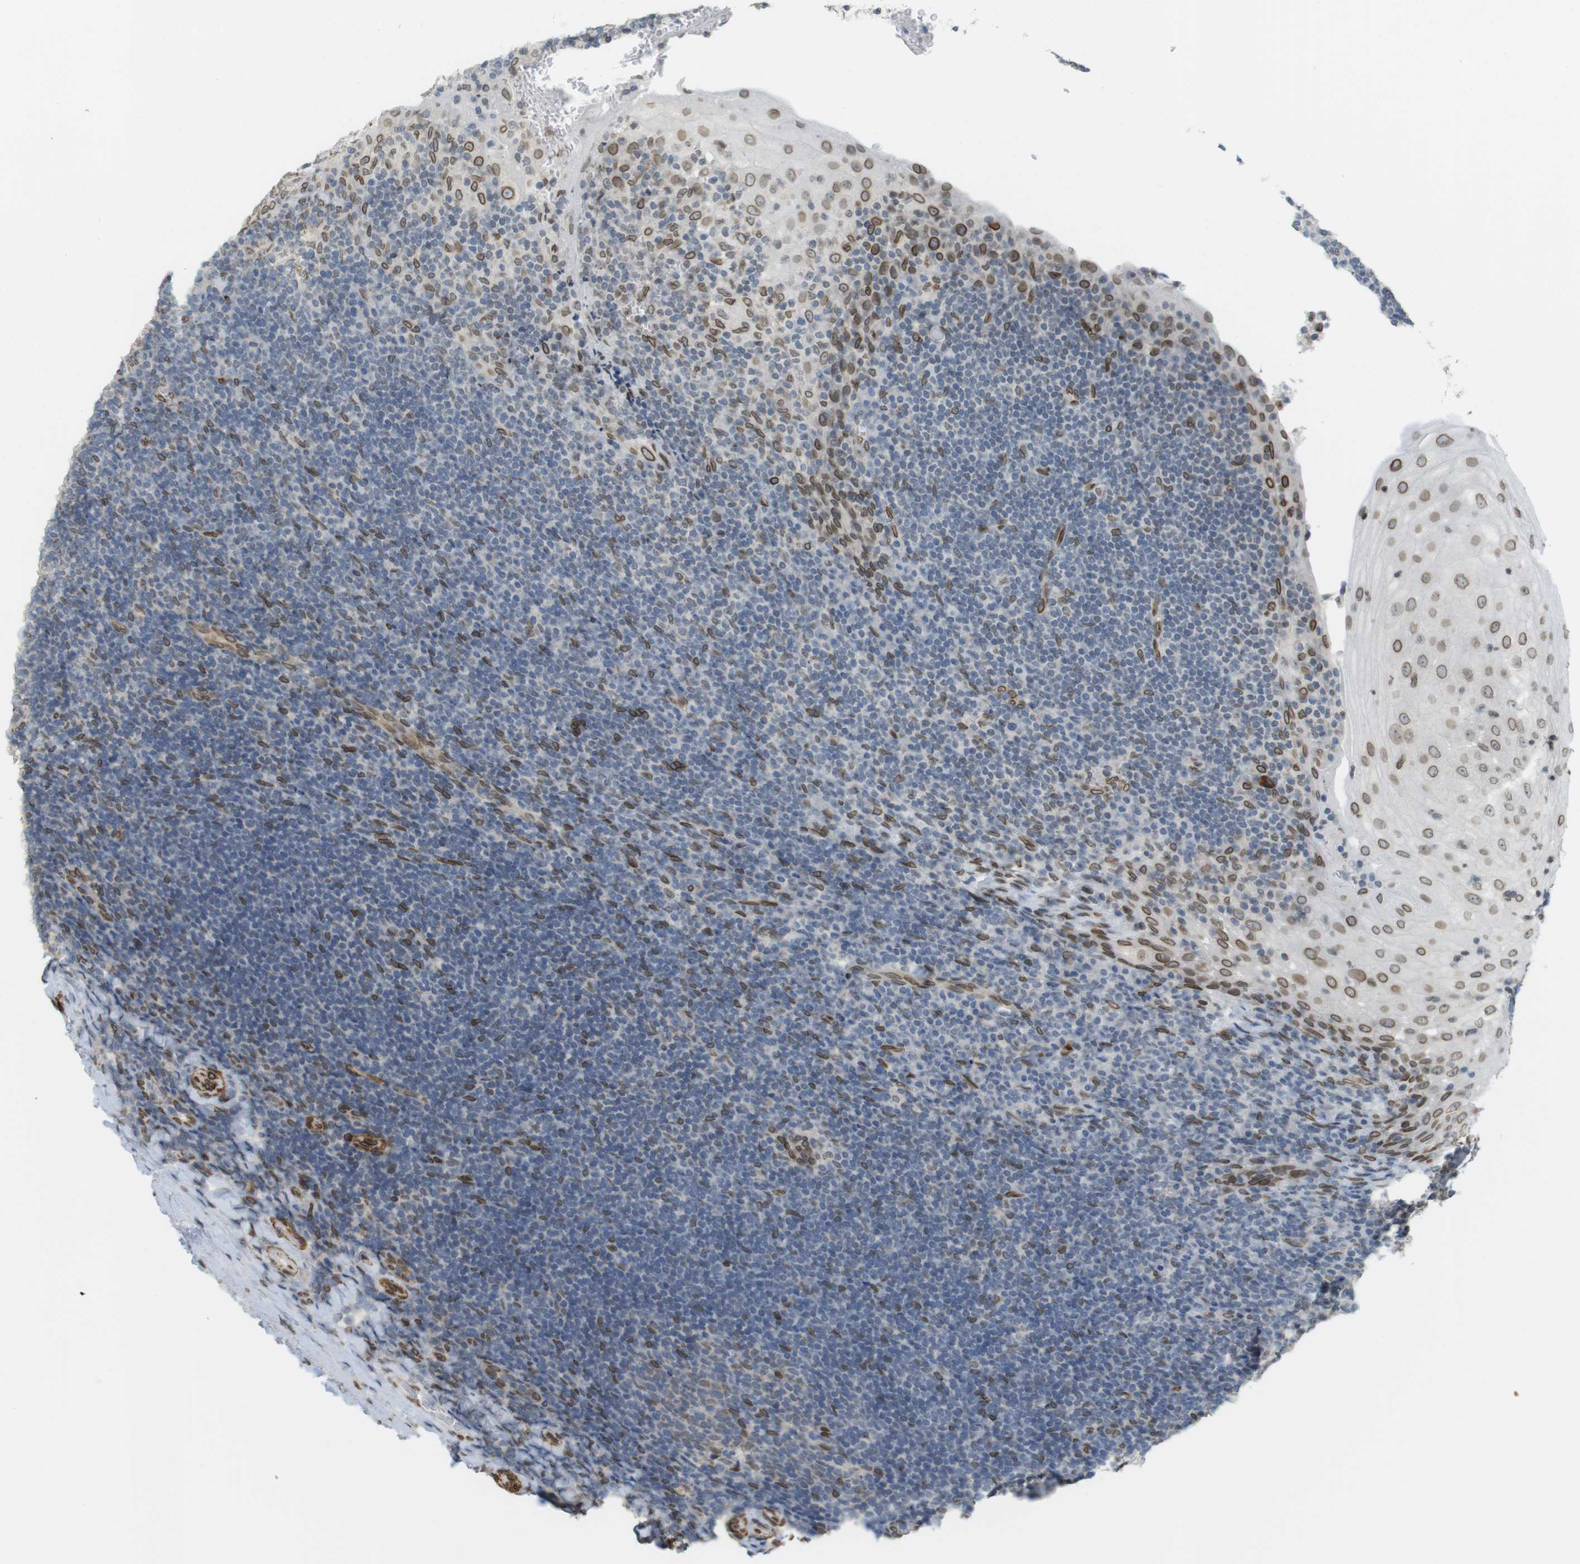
{"staining": {"intensity": "moderate", "quantity": "<25%", "location": "cytoplasmic/membranous,nuclear"}, "tissue": "tonsil", "cell_type": "Germinal center cells", "image_type": "normal", "snomed": [{"axis": "morphology", "description": "Normal tissue, NOS"}, {"axis": "topography", "description": "Tonsil"}], "caption": "Immunohistochemical staining of normal human tonsil exhibits low levels of moderate cytoplasmic/membranous,nuclear positivity in about <25% of germinal center cells.", "gene": "ARL6IP6", "patient": {"sex": "male", "age": 37}}